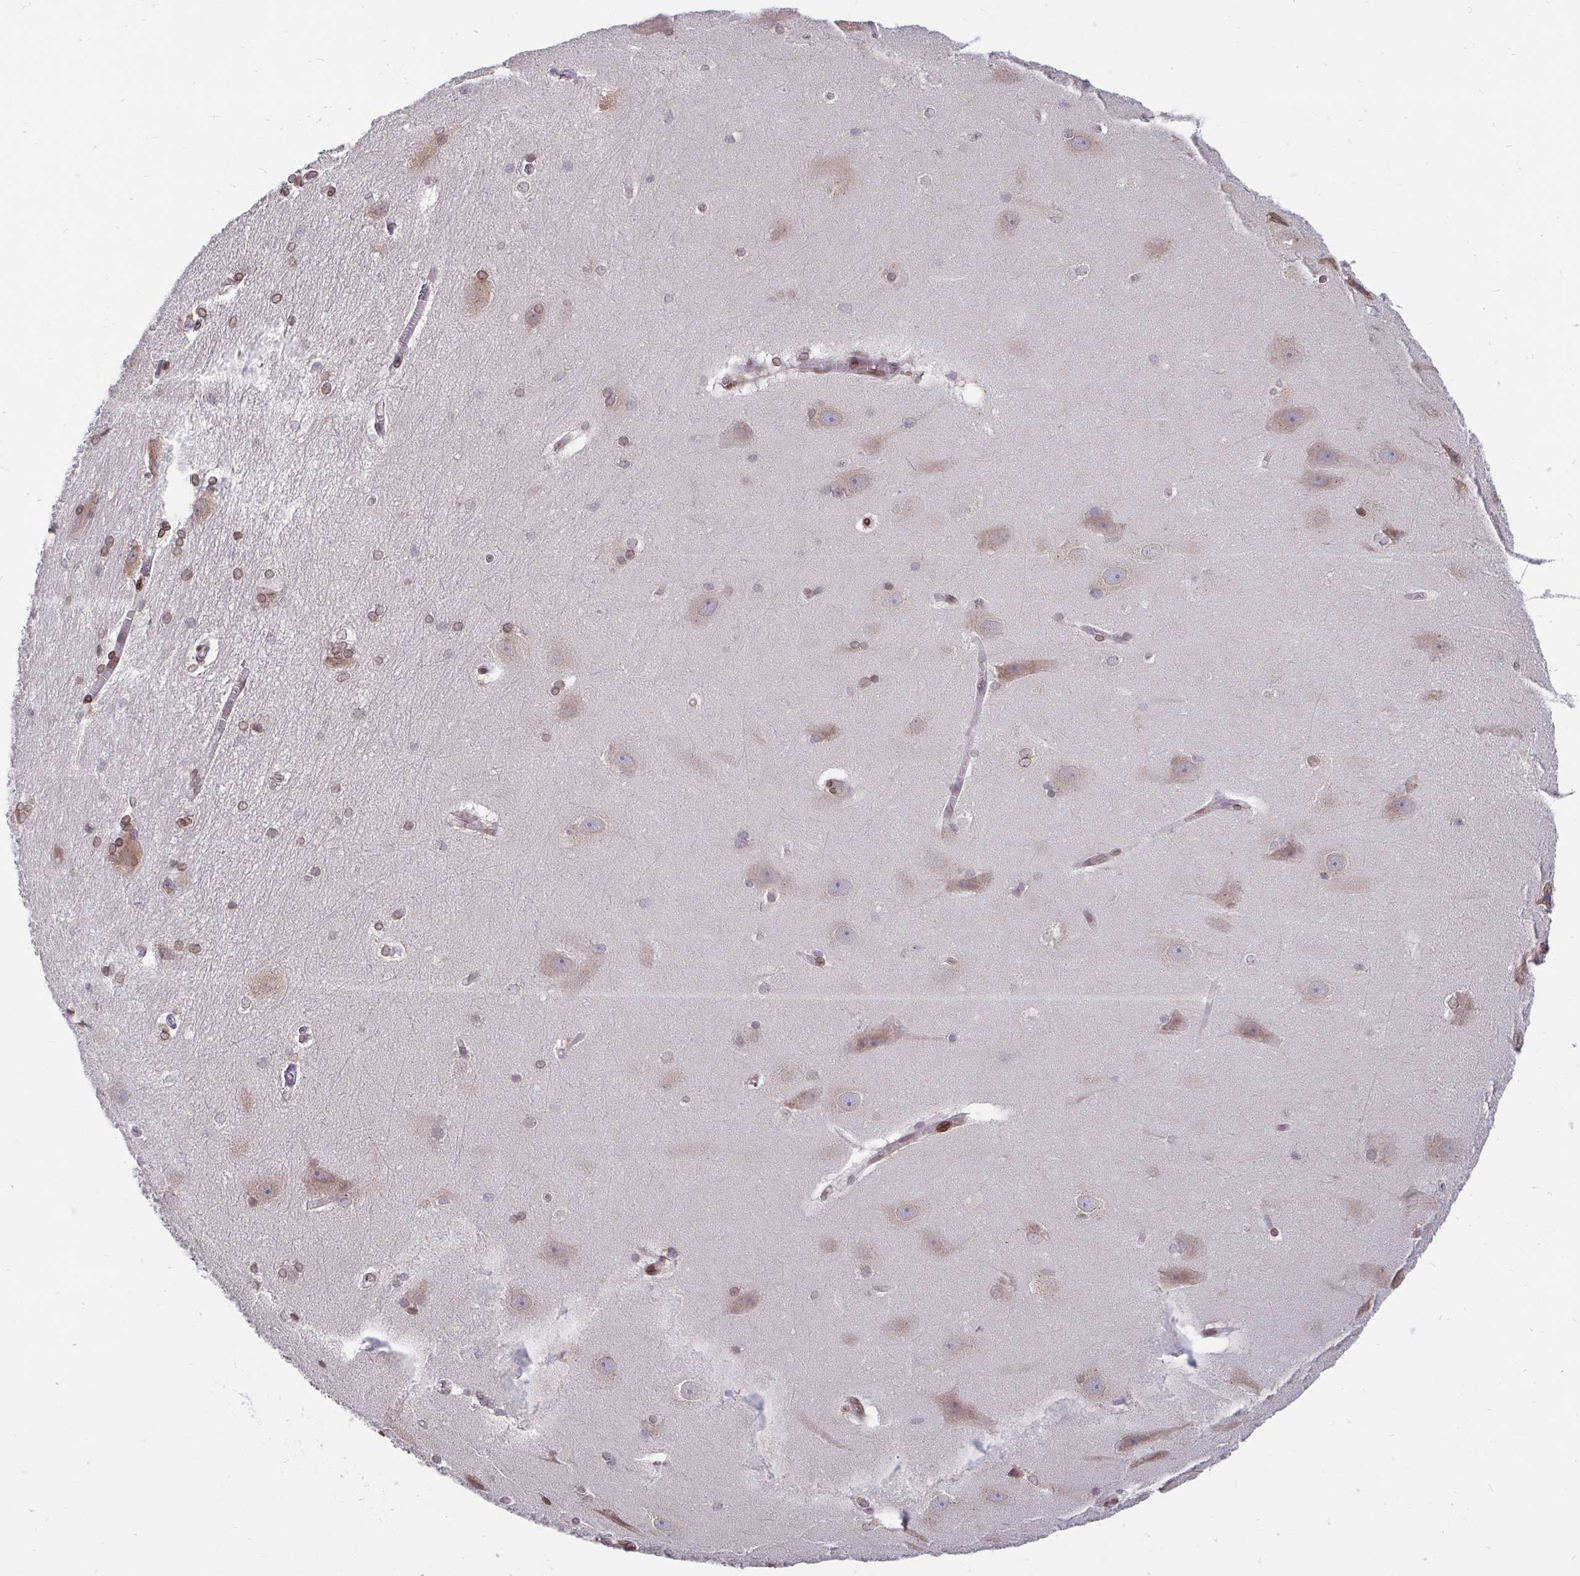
{"staining": {"intensity": "weak", "quantity": "25%-75%", "location": "cytoplasmic/membranous,nuclear"}, "tissue": "hippocampus", "cell_type": "Glial cells", "image_type": "normal", "snomed": [{"axis": "morphology", "description": "Normal tissue, NOS"}, {"axis": "topography", "description": "Cerebral cortex"}, {"axis": "topography", "description": "Hippocampus"}], "caption": "Immunohistochemical staining of benign hippocampus displays 25%-75% levels of weak cytoplasmic/membranous,nuclear protein positivity in approximately 25%-75% of glial cells. The staining is performed using DAB brown chromogen to label protein expression. The nuclei are counter-stained blue using hematoxylin.", "gene": "EMD", "patient": {"sex": "female", "age": 19}}